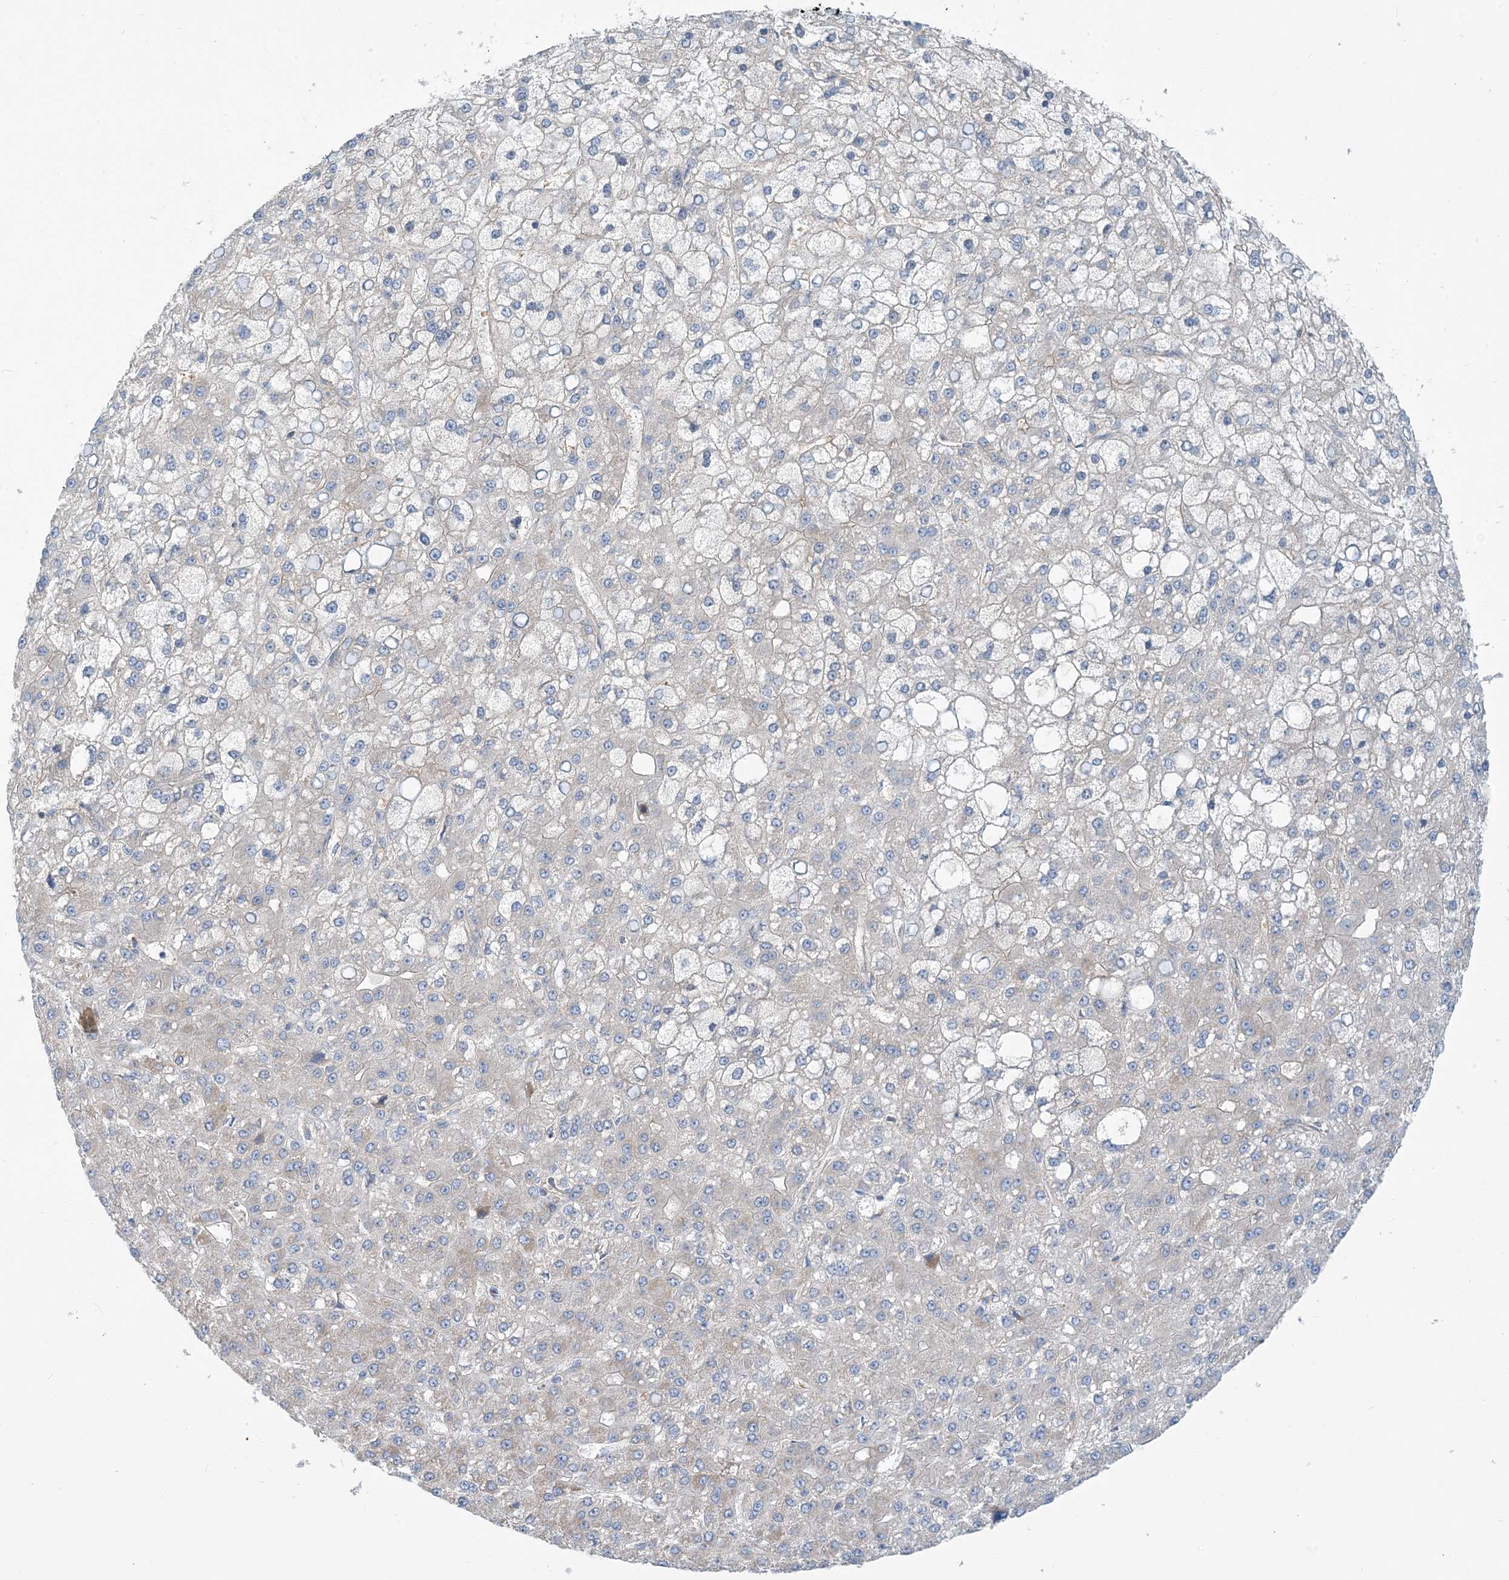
{"staining": {"intensity": "negative", "quantity": "none", "location": "none"}, "tissue": "liver cancer", "cell_type": "Tumor cells", "image_type": "cancer", "snomed": [{"axis": "morphology", "description": "Carcinoma, Hepatocellular, NOS"}, {"axis": "topography", "description": "Liver"}], "caption": "High power microscopy image of an IHC photomicrograph of liver cancer, revealing no significant expression in tumor cells. Nuclei are stained in blue.", "gene": "PHOSPHO2", "patient": {"sex": "male", "age": 67}}